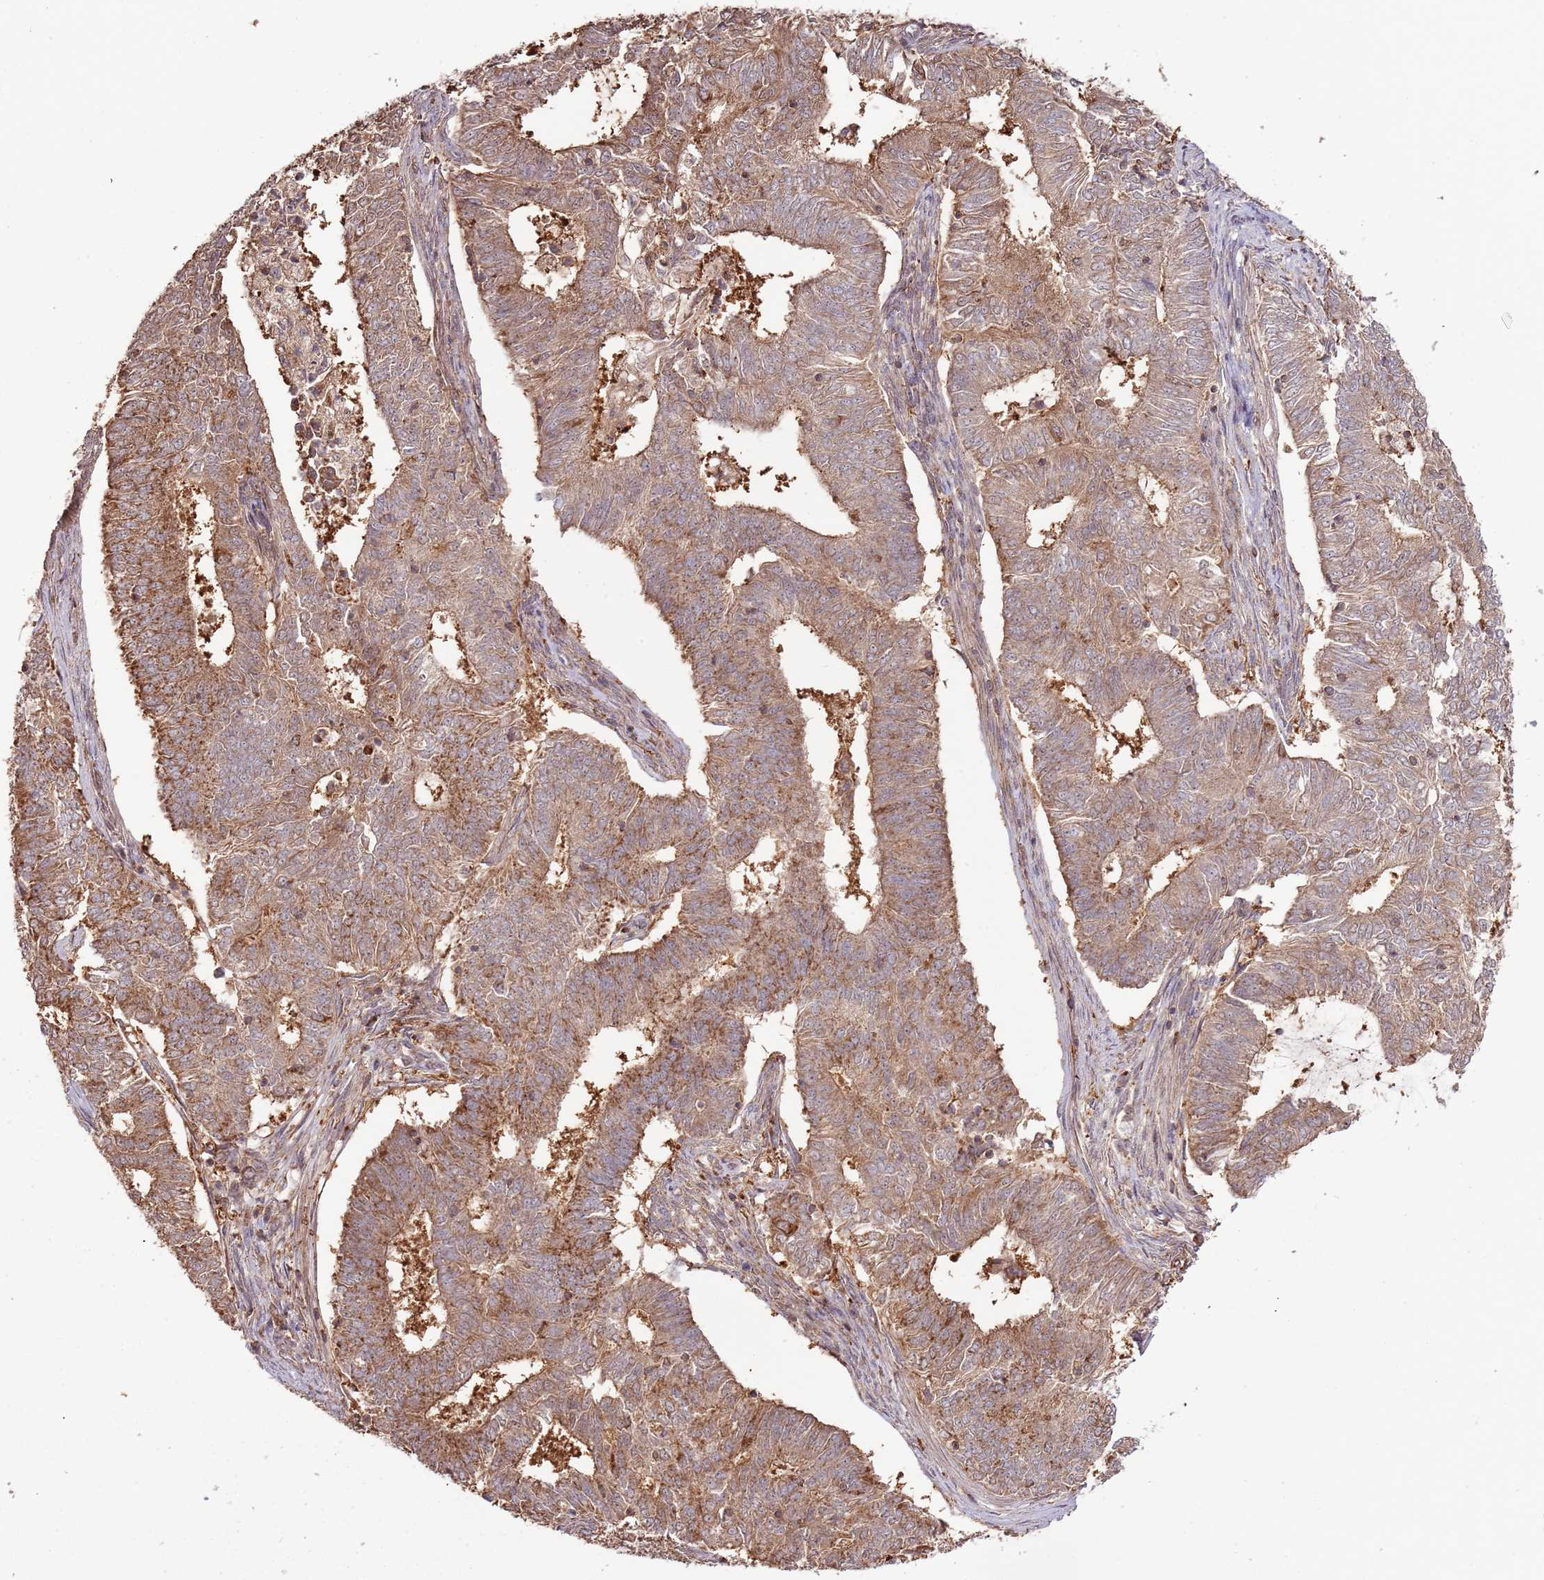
{"staining": {"intensity": "moderate", "quantity": ">75%", "location": "cytoplasmic/membranous"}, "tissue": "endometrial cancer", "cell_type": "Tumor cells", "image_type": "cancer", "snomed": [{"axis": "morphology", "description": "Adenocarcinoma, NOS"}, {"axis": "topography", "description": "Endometrium"}], "caption": "Moderate cytoplasmic/membranous staining for a protein is appreciated in about >75% of tumor cells of endometrial cancer using IHC.", "gene": "IL17RD", "patient": {"sex": "female", "age": 62}}